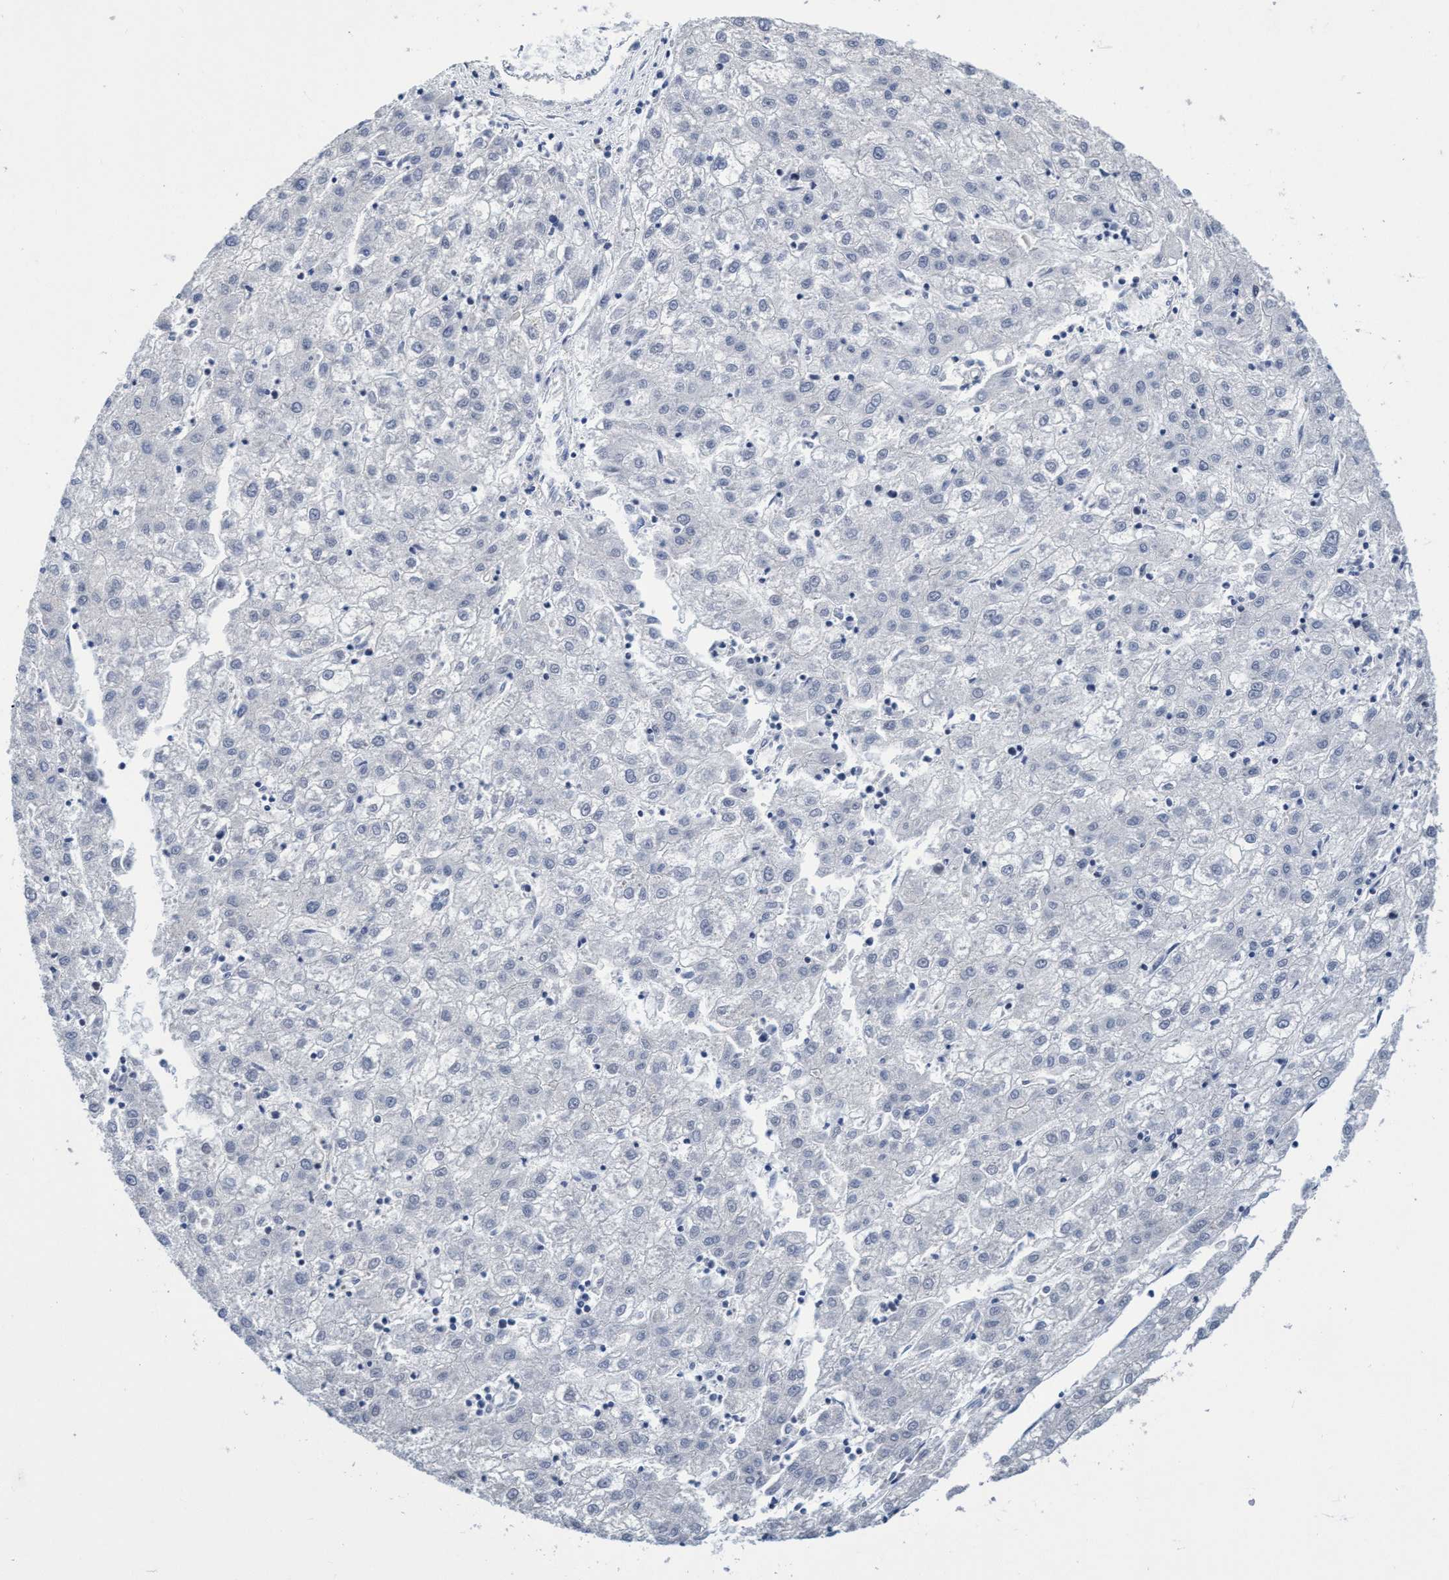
{"staining": {"intensity": "negative", "quantity": "none", "location": "none"}, "tissue": "liver cancer", "cell_type": "Tumor cells", "image_type": "cancer", "snomed": [{"axis": "morphology", "description": "Carcinoma, Hepatocellular, NOS"}, {"axis": "topography", "description": "Liver"}], "caption": "Protein analysis of liver cancer reveals no significant expression in tumor cells. The staining was performed using DAB to visualize the protein expression in brown, while the nuclei were stained in blue with hematoxylin (Magnification: 20x).", "gene": "C9orf78", "patient": {"sex": "male", "age": 72}}